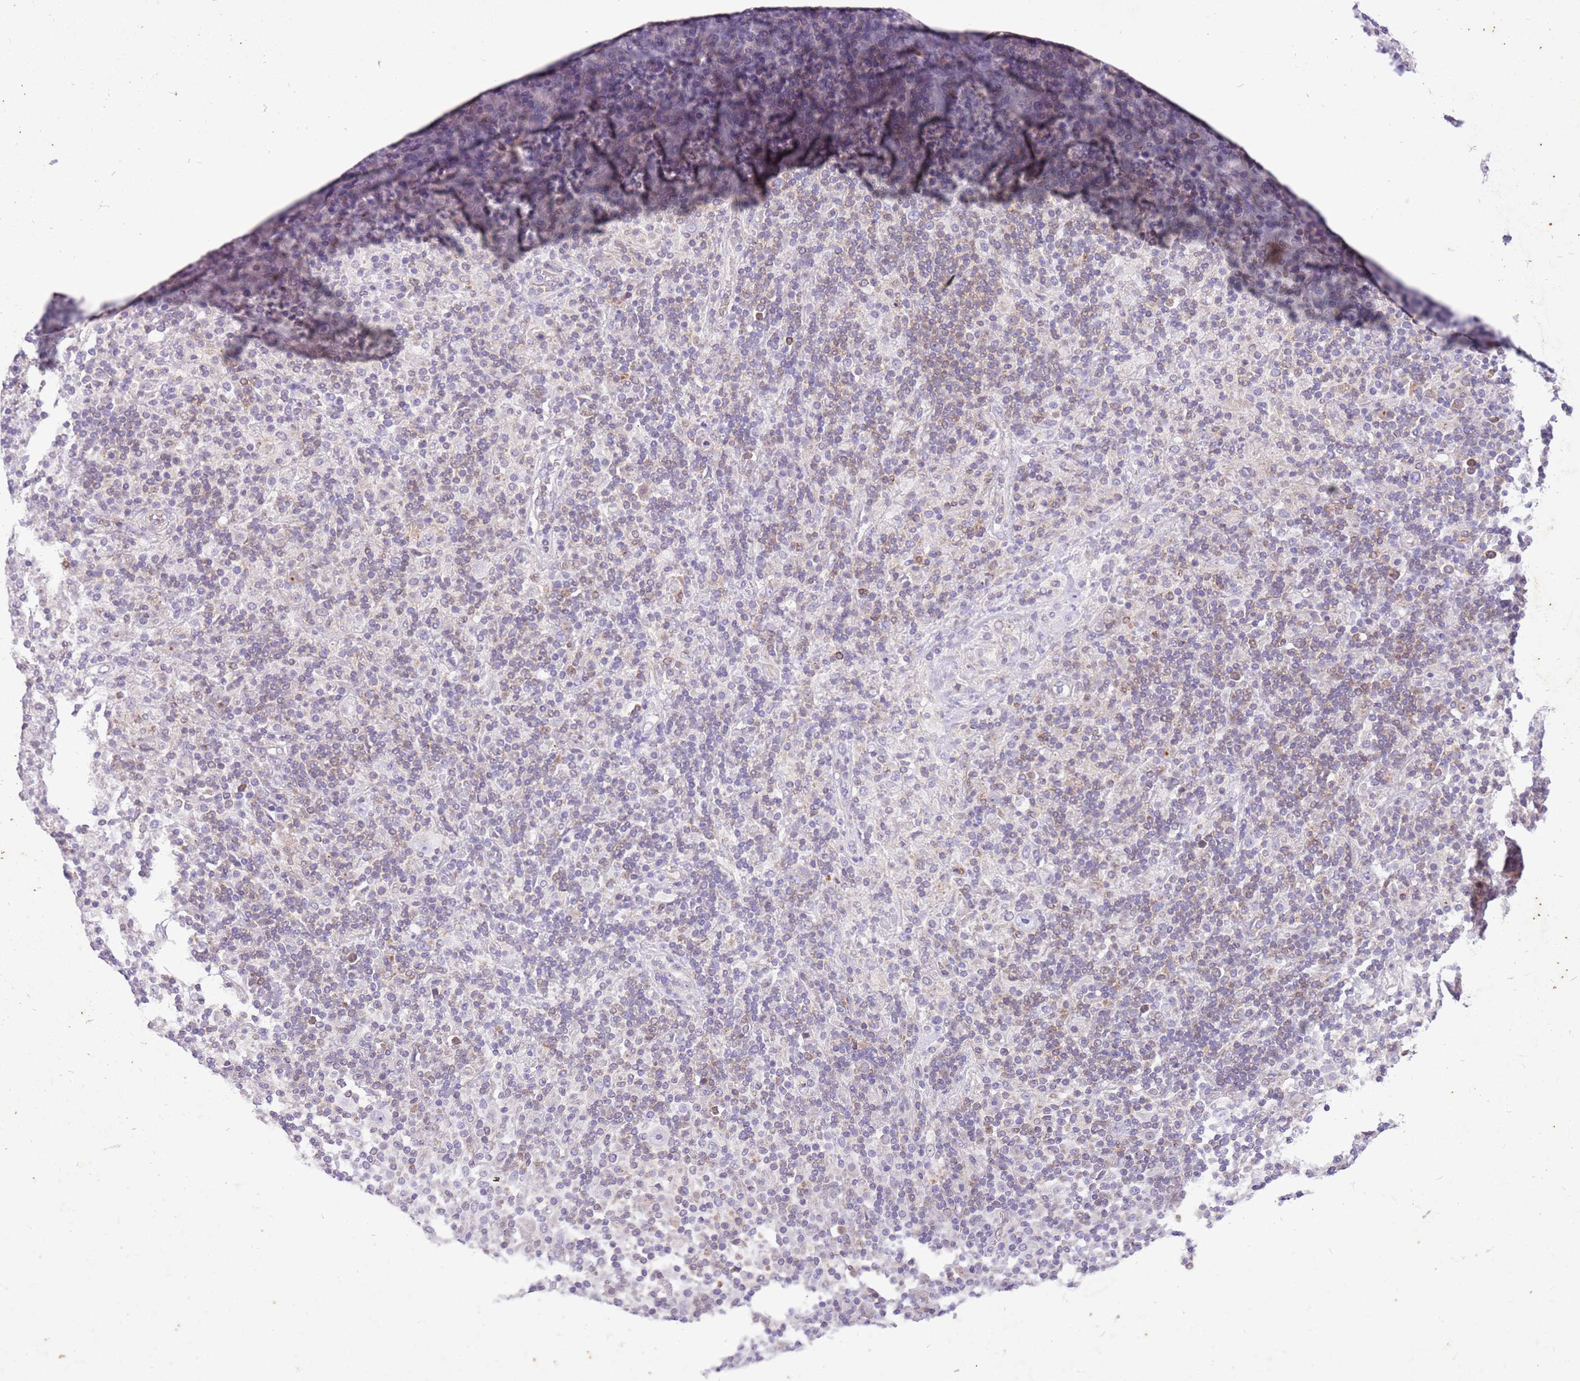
{"staining": {"intensity": "negative", "quantity": "none", "location": "none"}, "tissue": "lymphoma", "cell_type": "Tumor cells", "image_type": "cancer", "snomed": [{"axis": "morphology", "description": "Hodgkin's disease, NOS"}, {"axis": "topography", "description": "Lymph node"}], "caption": "This is an immunohistochemistry histopathology image of human Hodgkin's disease. There is no staining in tumor cells.", "gene": "WDR90", "patient": {"sex": "male", "age": 70}}